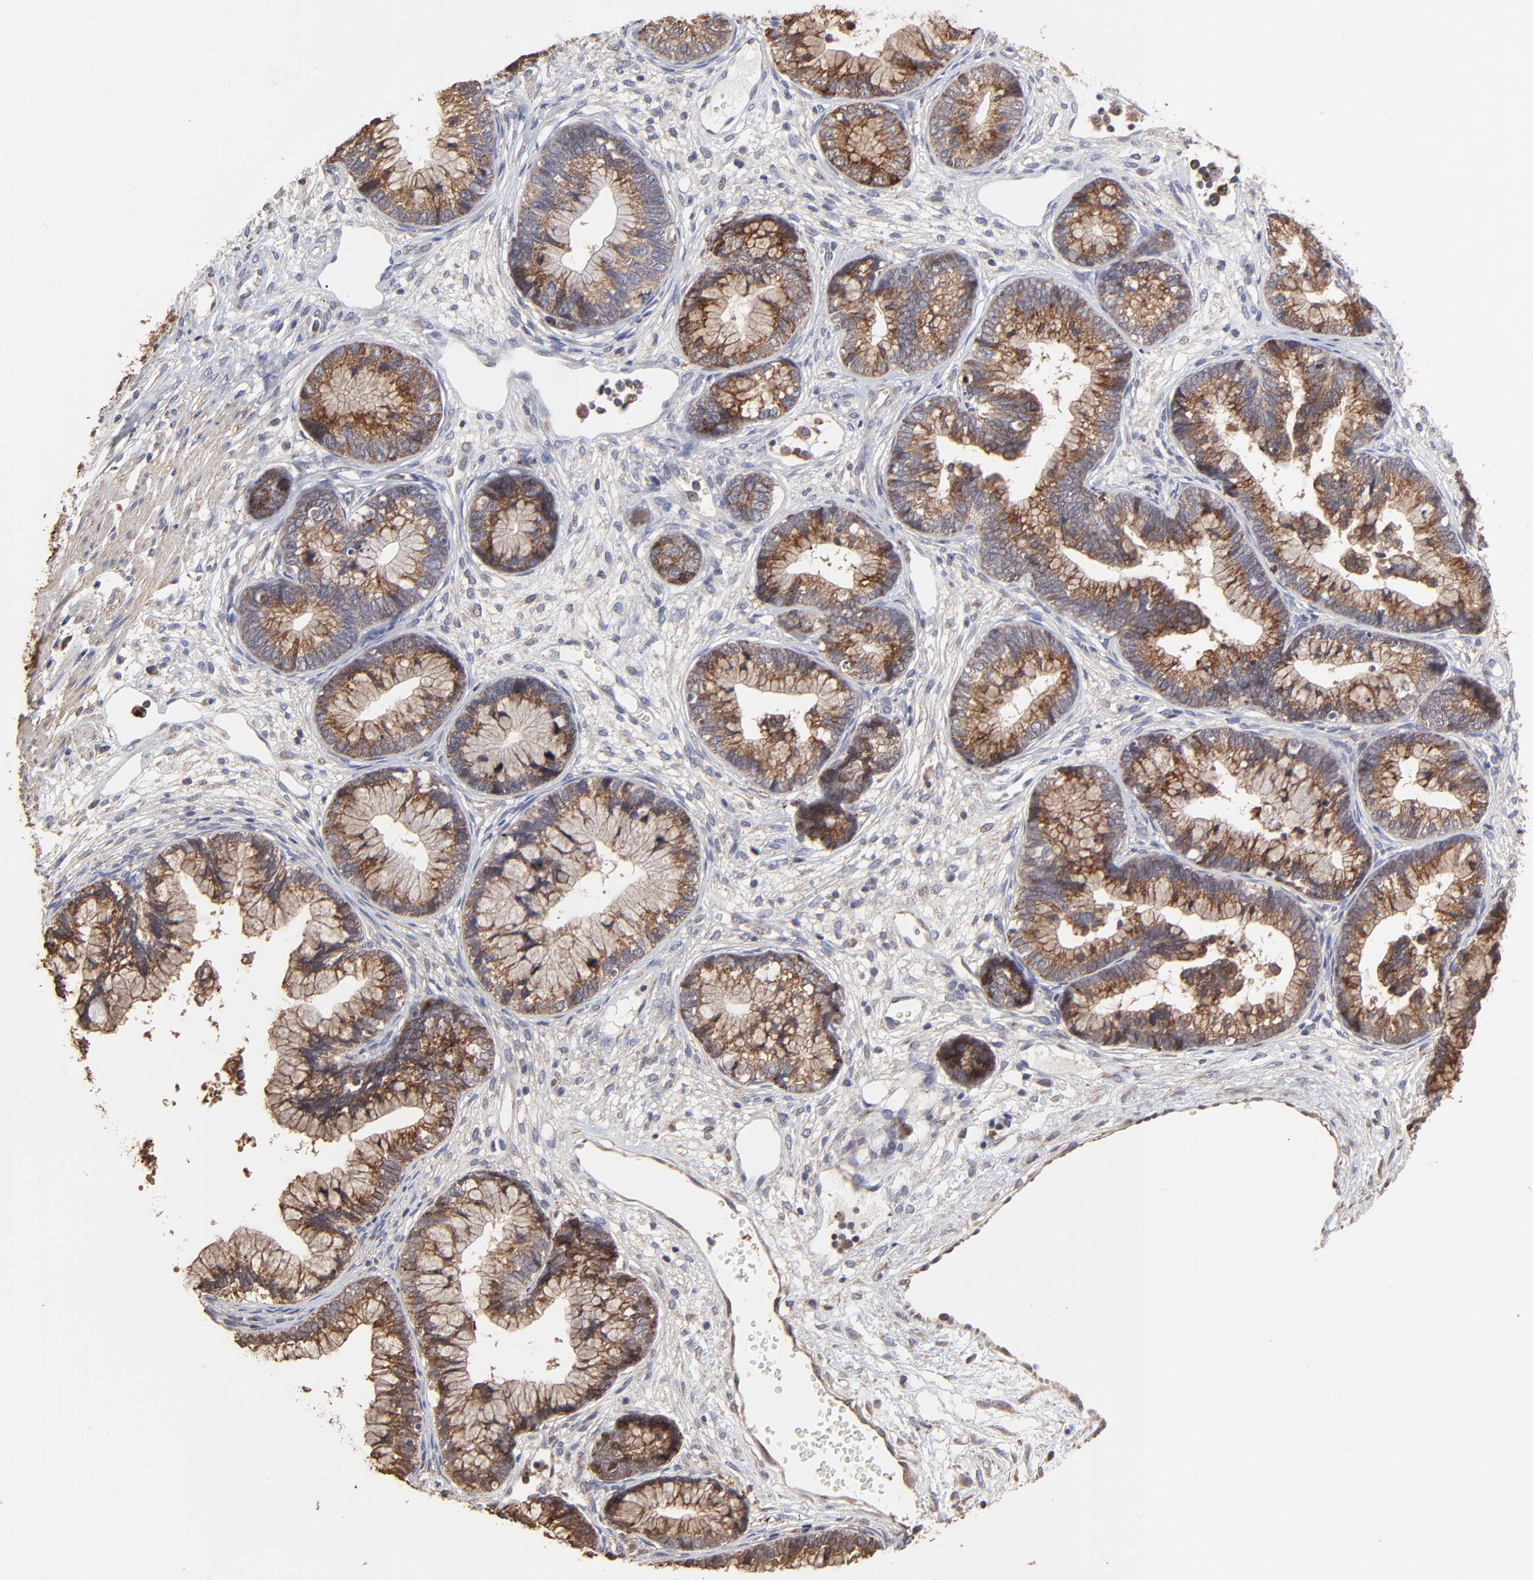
{"staining": {"intensity": "moderate", "quantity": ">75%", "location": "cytoplasmic/membranous"}, "tissue": "cervical cancer", "cell_type": "Tumor cells", "image_type": "cancer", "snomed": [{"axis": "morphology", "description": "Adenocarcinoma, NOS"}, {"axis": "topography", "description": "Cervix"}], "caption": "Immunohistochemical staining of human cervical cancer (adenocarcinoma) exhibits medium levels of moderate cytoplasmic/membranous positivity in approximately >75% of tumor cells. Using DAB (brown) and hematoxylin (blue) stains, captured at high magnification using brightfield microscopy.", "gene": "ELP2", "patient": {"sex": "female", "age": 44}}